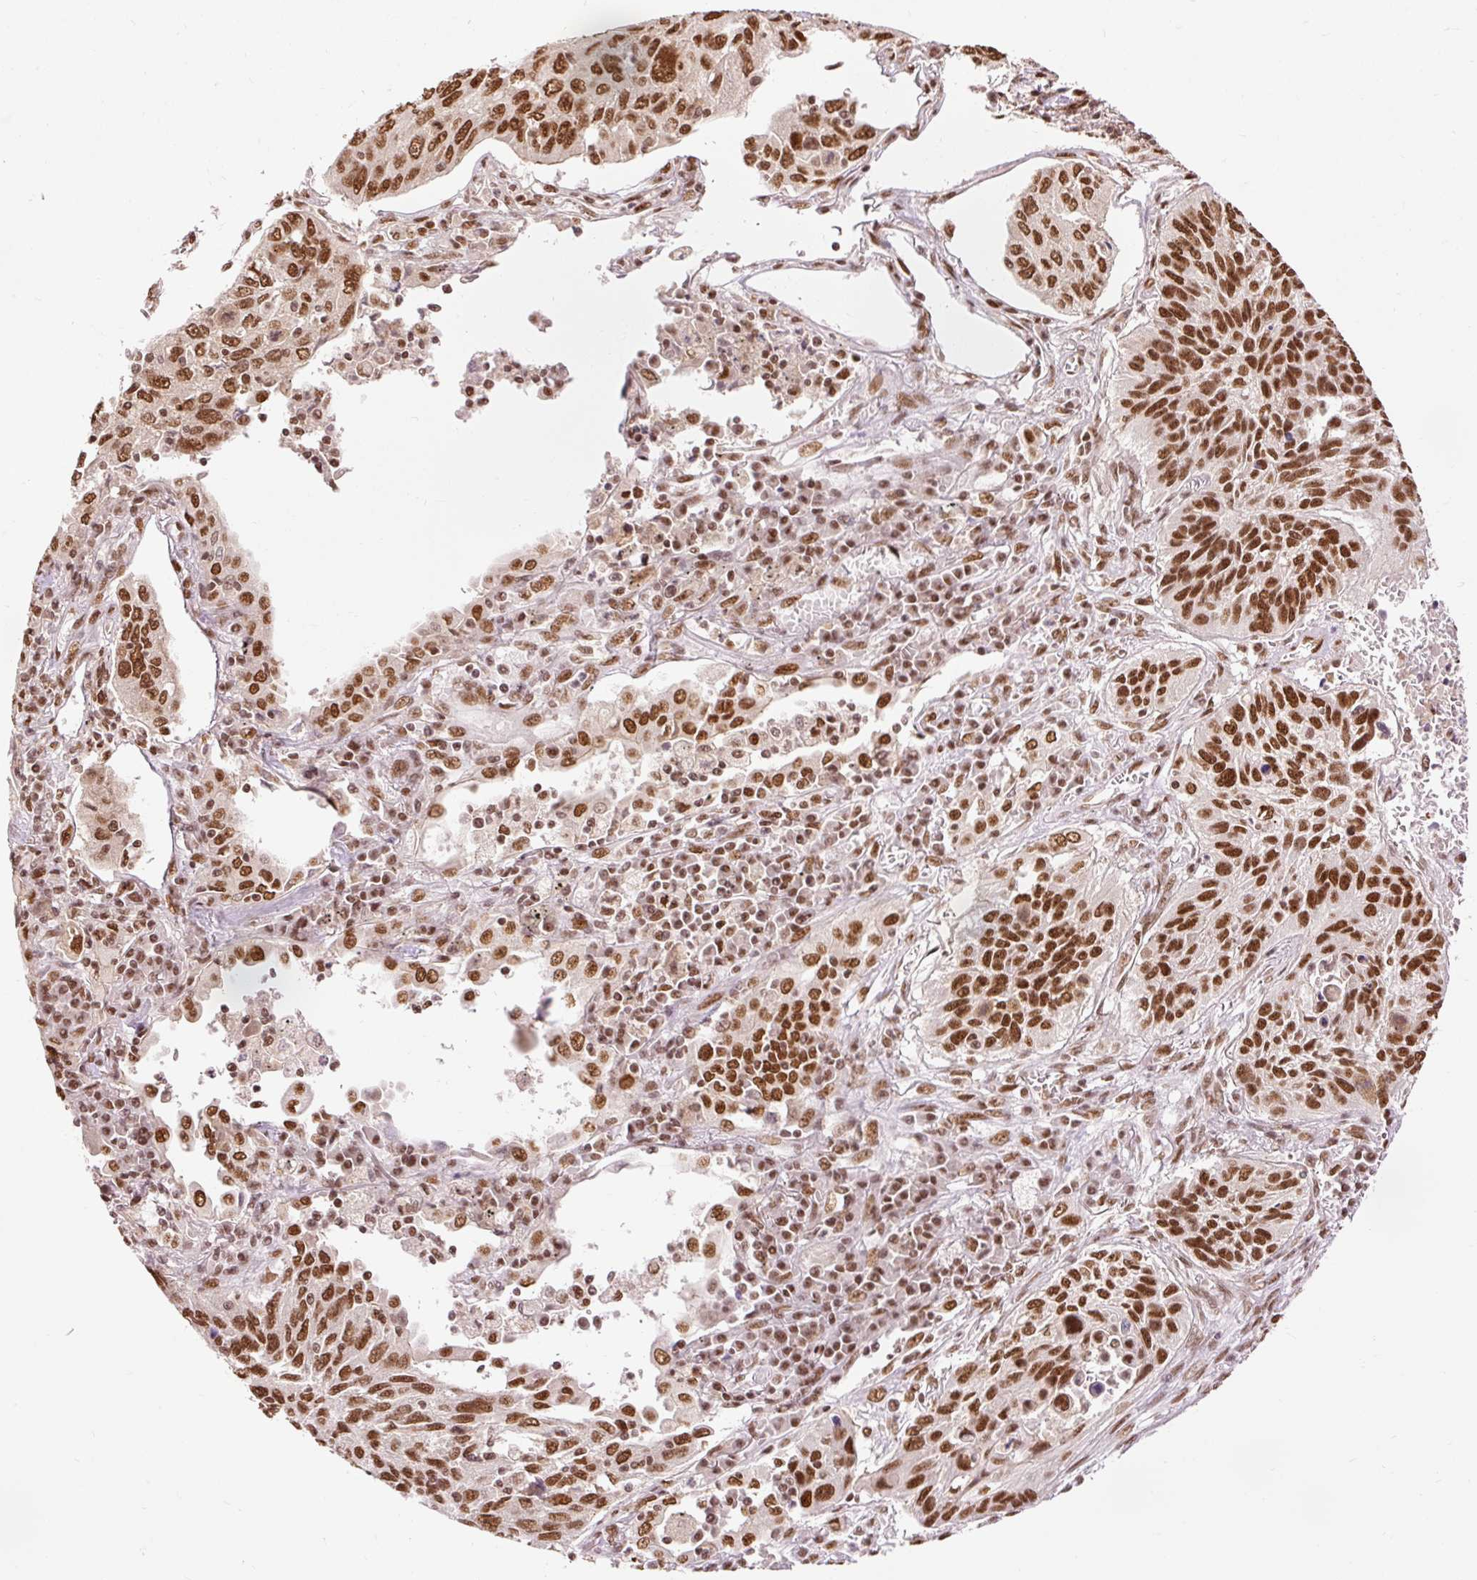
{"staining": {"intensity": "strong", "quantity": ">75%", "location": "nuclear"}, "tissue": "lung cancer", "cell_type": "Tumor cells", "image_type": "cancer", "snomed": [{"axis": "morphology", "description": "Squamous cell carcinoma, NOS"}, {"axis": "topography", "description": "Lung"}], "caption": "Strong nuclear positivity is present in about >75% of tumor cells in squamous cell carcinoma (lung). (DAB (3,3'-diaminobenzidine) IHC, brown staining for protein, blue staining for nuclei).", "gene": "ZBTB44", "patient": {"sex": "female", "age": 66}}